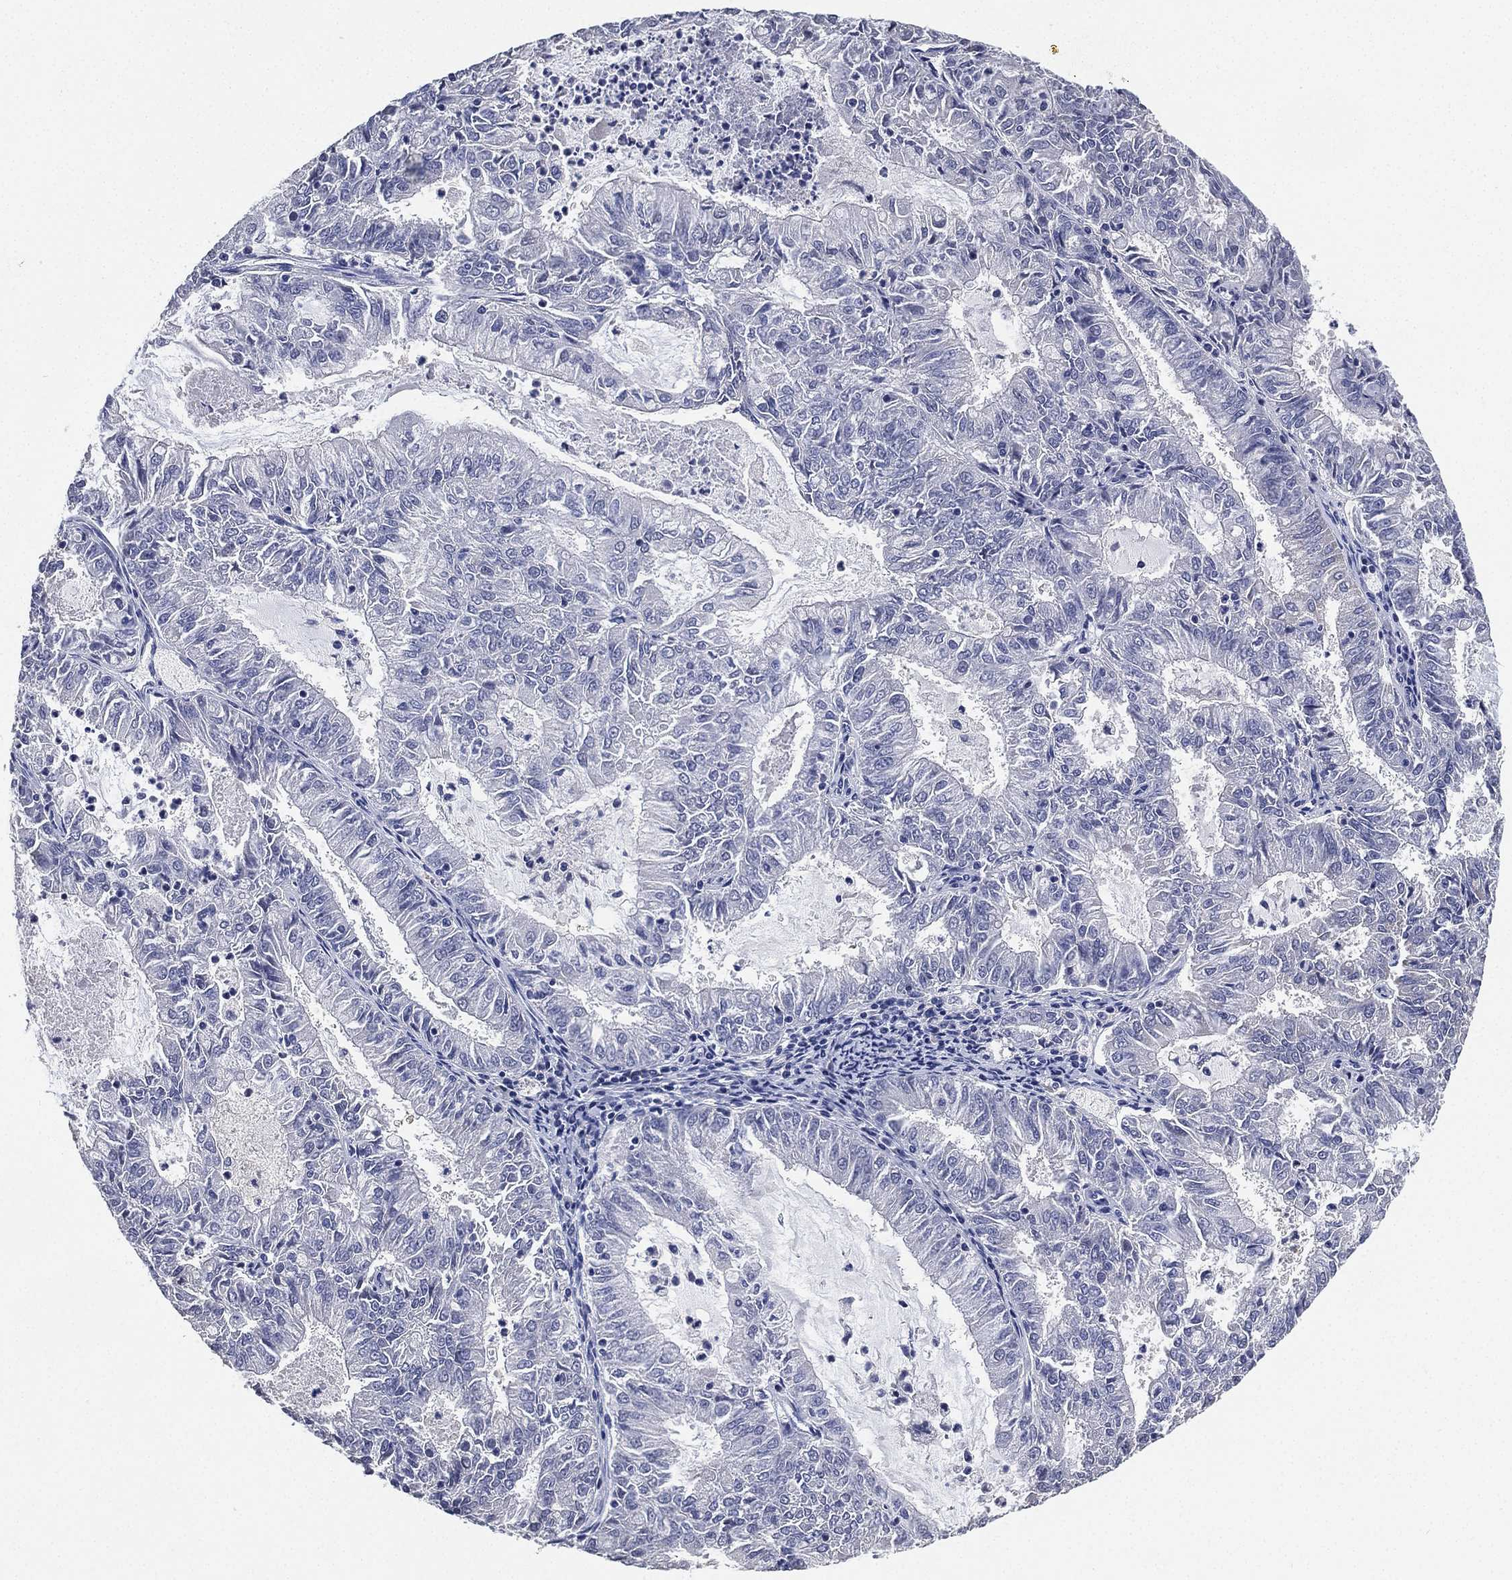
{"staining": {"intensity": "negative", "quantity": "none", "location": "none"}, "tissue": "endometrial cancer", "cell_type": "Tumor cells", "image_type": "cancer", "snomed": [{"axis": "morphology", "description": "Adenocarcinoma, NOS"}, {"axis": "topography", "description": "Endometrium"}], "caption": "Protein analysis of endometrial cancer exhibits no significant positivity in tumor cells.", "gene": "IYD", "patient": {"sex": "female", "age": 57}}